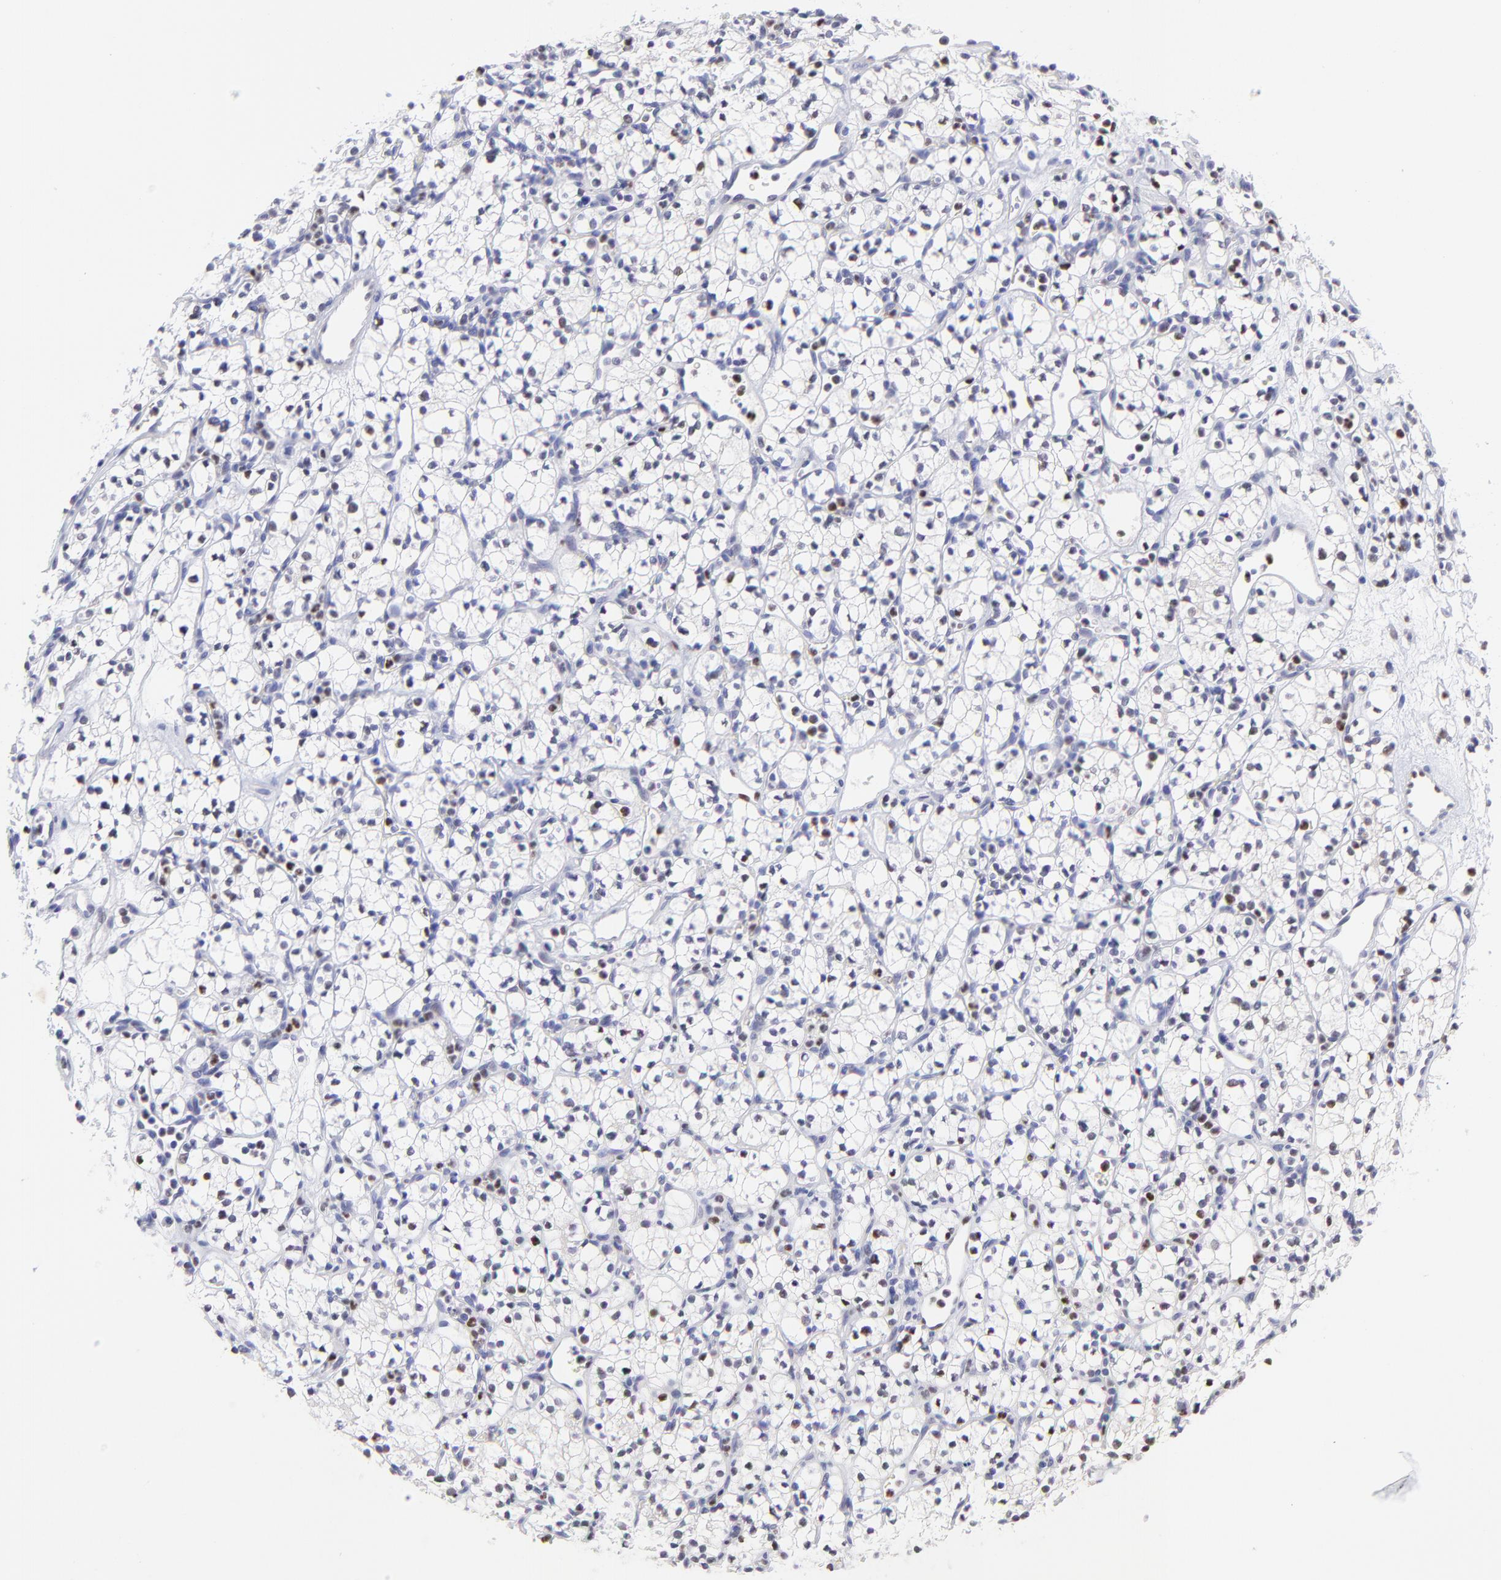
{"staining": {"intensity": "negative", "quantity": "none", "location": "none"}, "tissue": "renal cancer", "cell_type": "Tumor cells", "image_type": "cancer", "snomed": [{"axis": "morphology", "description": "Adenocarcinoma, NOS"}, {"axis": "topography", "description": "Kidney"}], "caption": "Immunohistochemistry (IHC) of renal adenocarcinoma shows no expression in tumor cells. Nuclei are stained in blue.", "gene": "KLF4", "patient": {"sex": "male", "age": 59}}